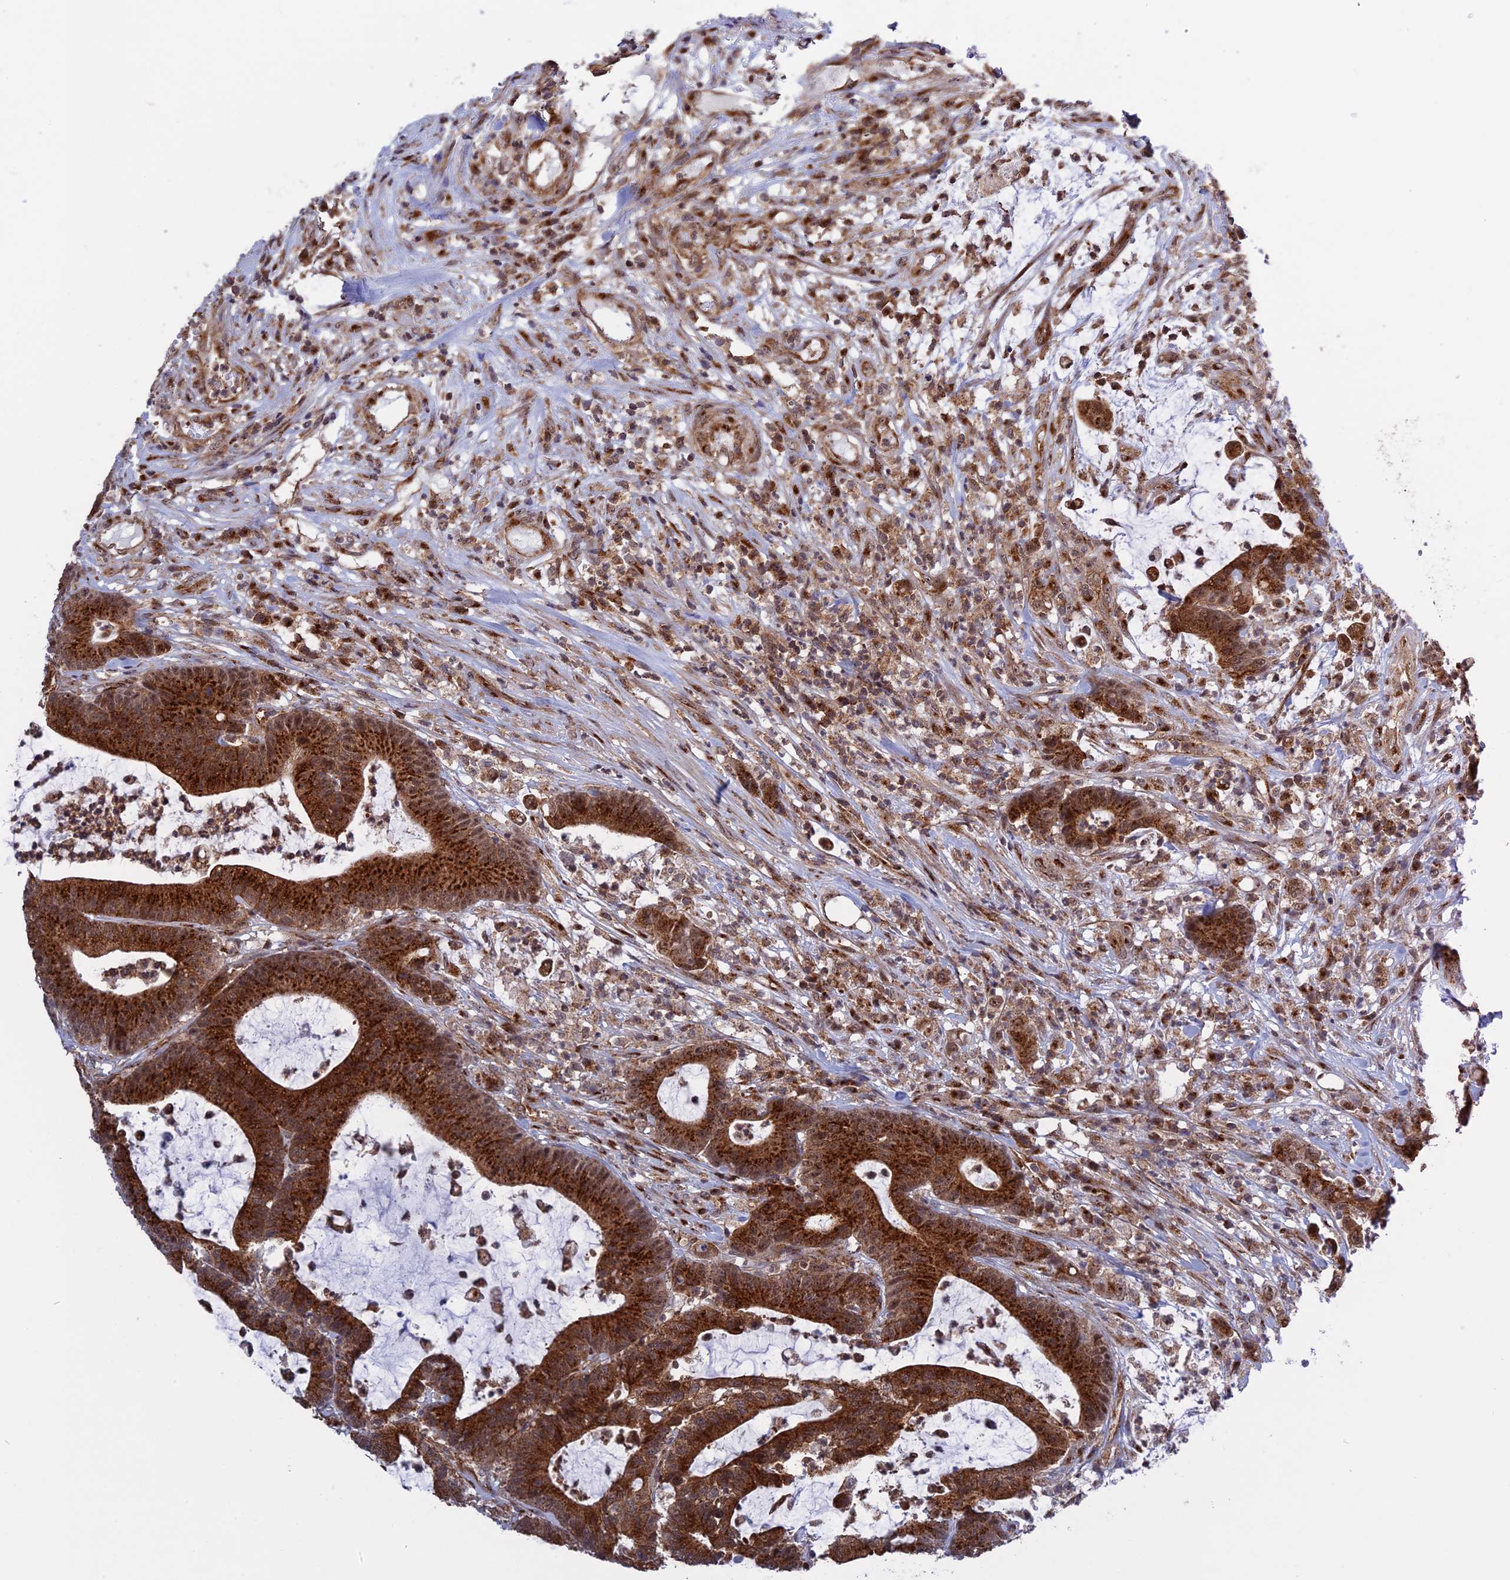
{"staining": {"intensity": "strong", "quantity": ">75%", "location": "cytoplasmic/membranous"}, "tissue": "colorectal cancer", "cell_type": "Tumor cells", "image_type": "cancer", "snomed": [{"axis": "morphology", "description": "Adenocarcinoma, NOS"}, {"axis": "topography", "description": "Colon"}], "caption": "The photomicrograph demonstrates a brown stain indicating the presence of a protein in the cytoplasmic/membranous of tumor cells in adenocarcinoma (colorectal).", "gene": "CLINT1", "patient": {"sex": "female", "age": 84}}